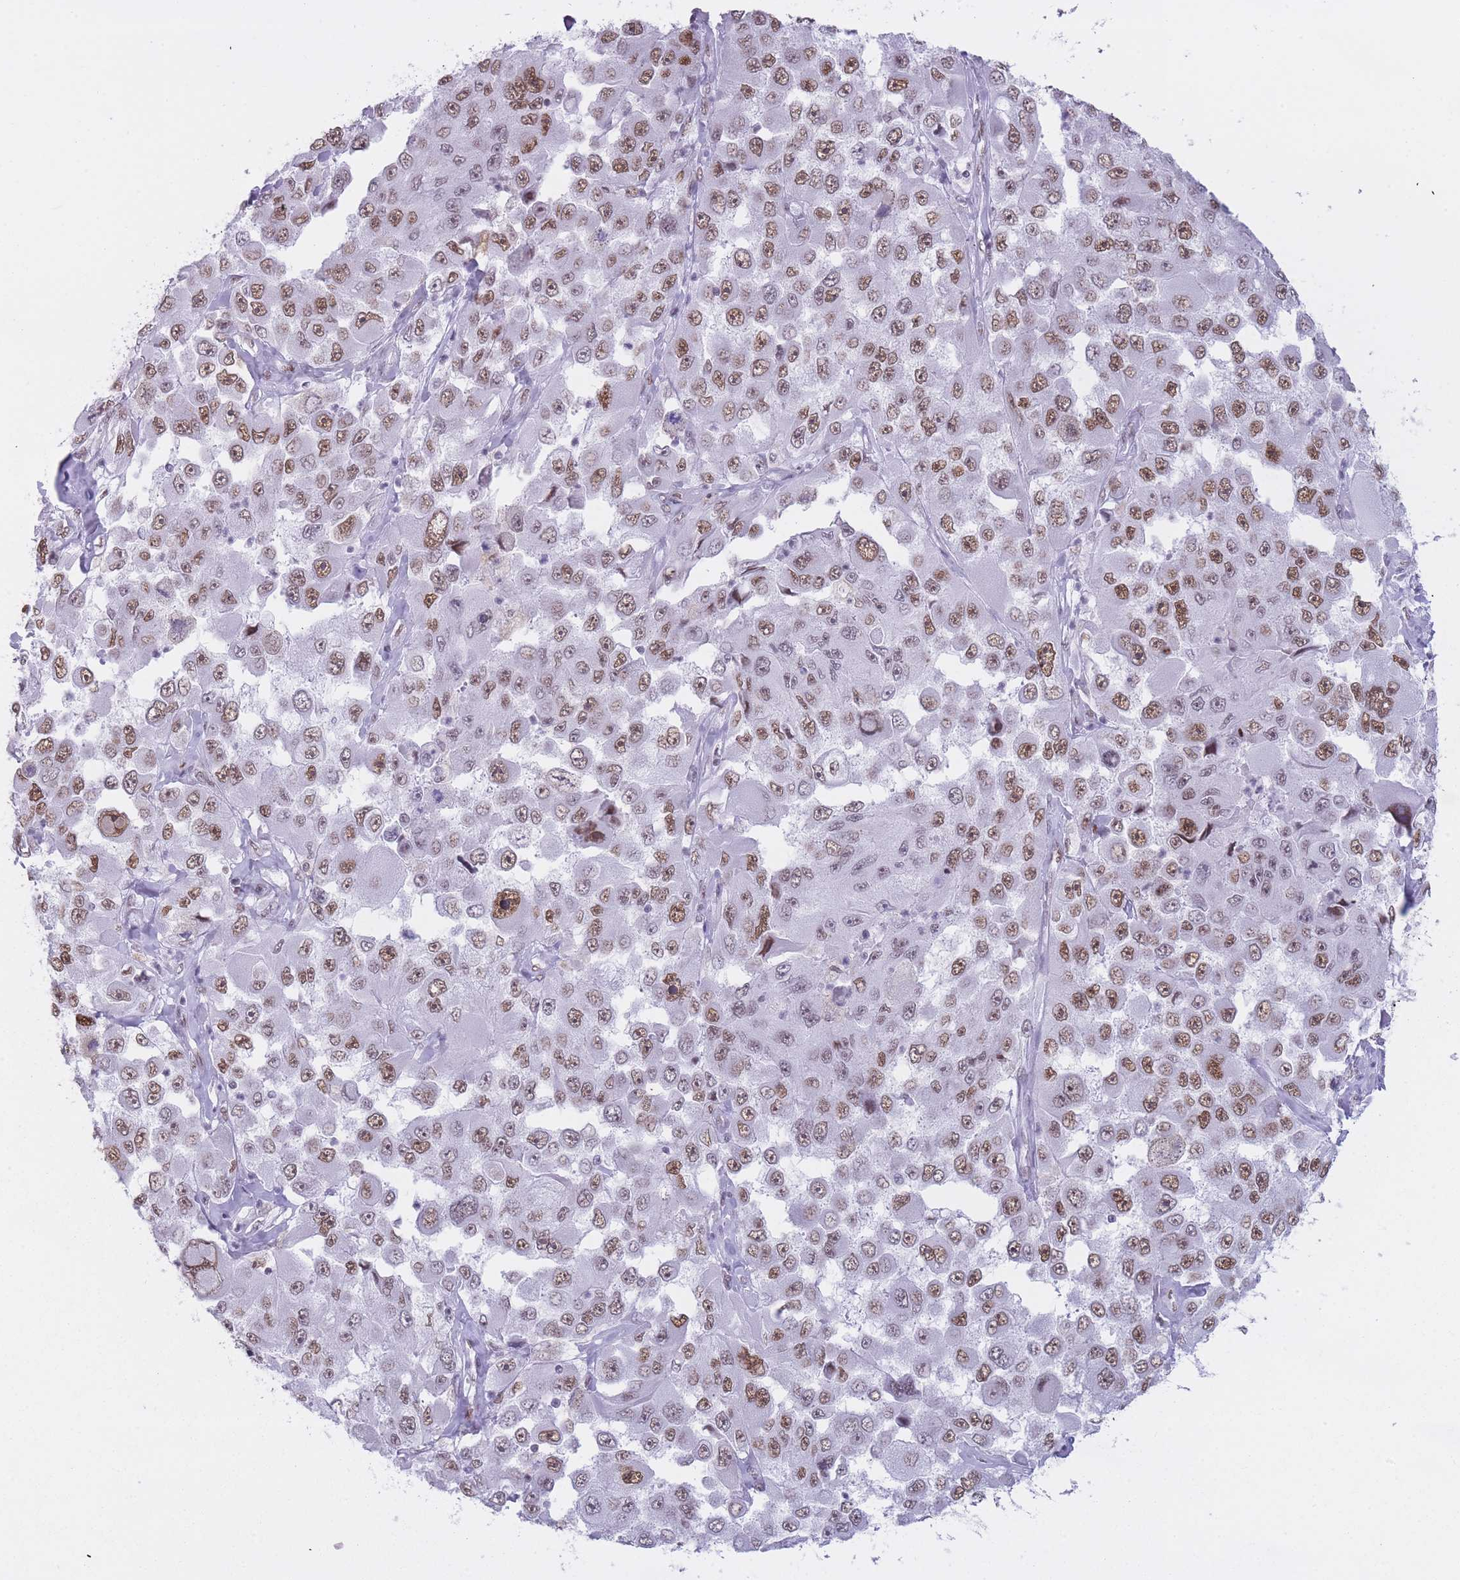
{"staining": {"intensity": "moderate", "quantity": ">75%", "location": "nuclear"}, "tissue": "melanoma", "cell_type": "Tumor cells", "image_type": "cancer", "snomed": [{"axis": "morphology", "description": "Malignant melanoma, Metastatic site"}, {"axis": "topography", "description": "Lymph node"}], "caption": "High-power microscopy captured an immunohistochemistry (IHC) image of melanoma, revealing moderate nuclear expression in about >75% of tumor cells. (DAB (3,3'-diaminobenzidine) IHC, brown staining for protein, blue staining for nuclei).", "gene": "HNRNPUL1", "patient": {"sex": "male", "age": 62}}